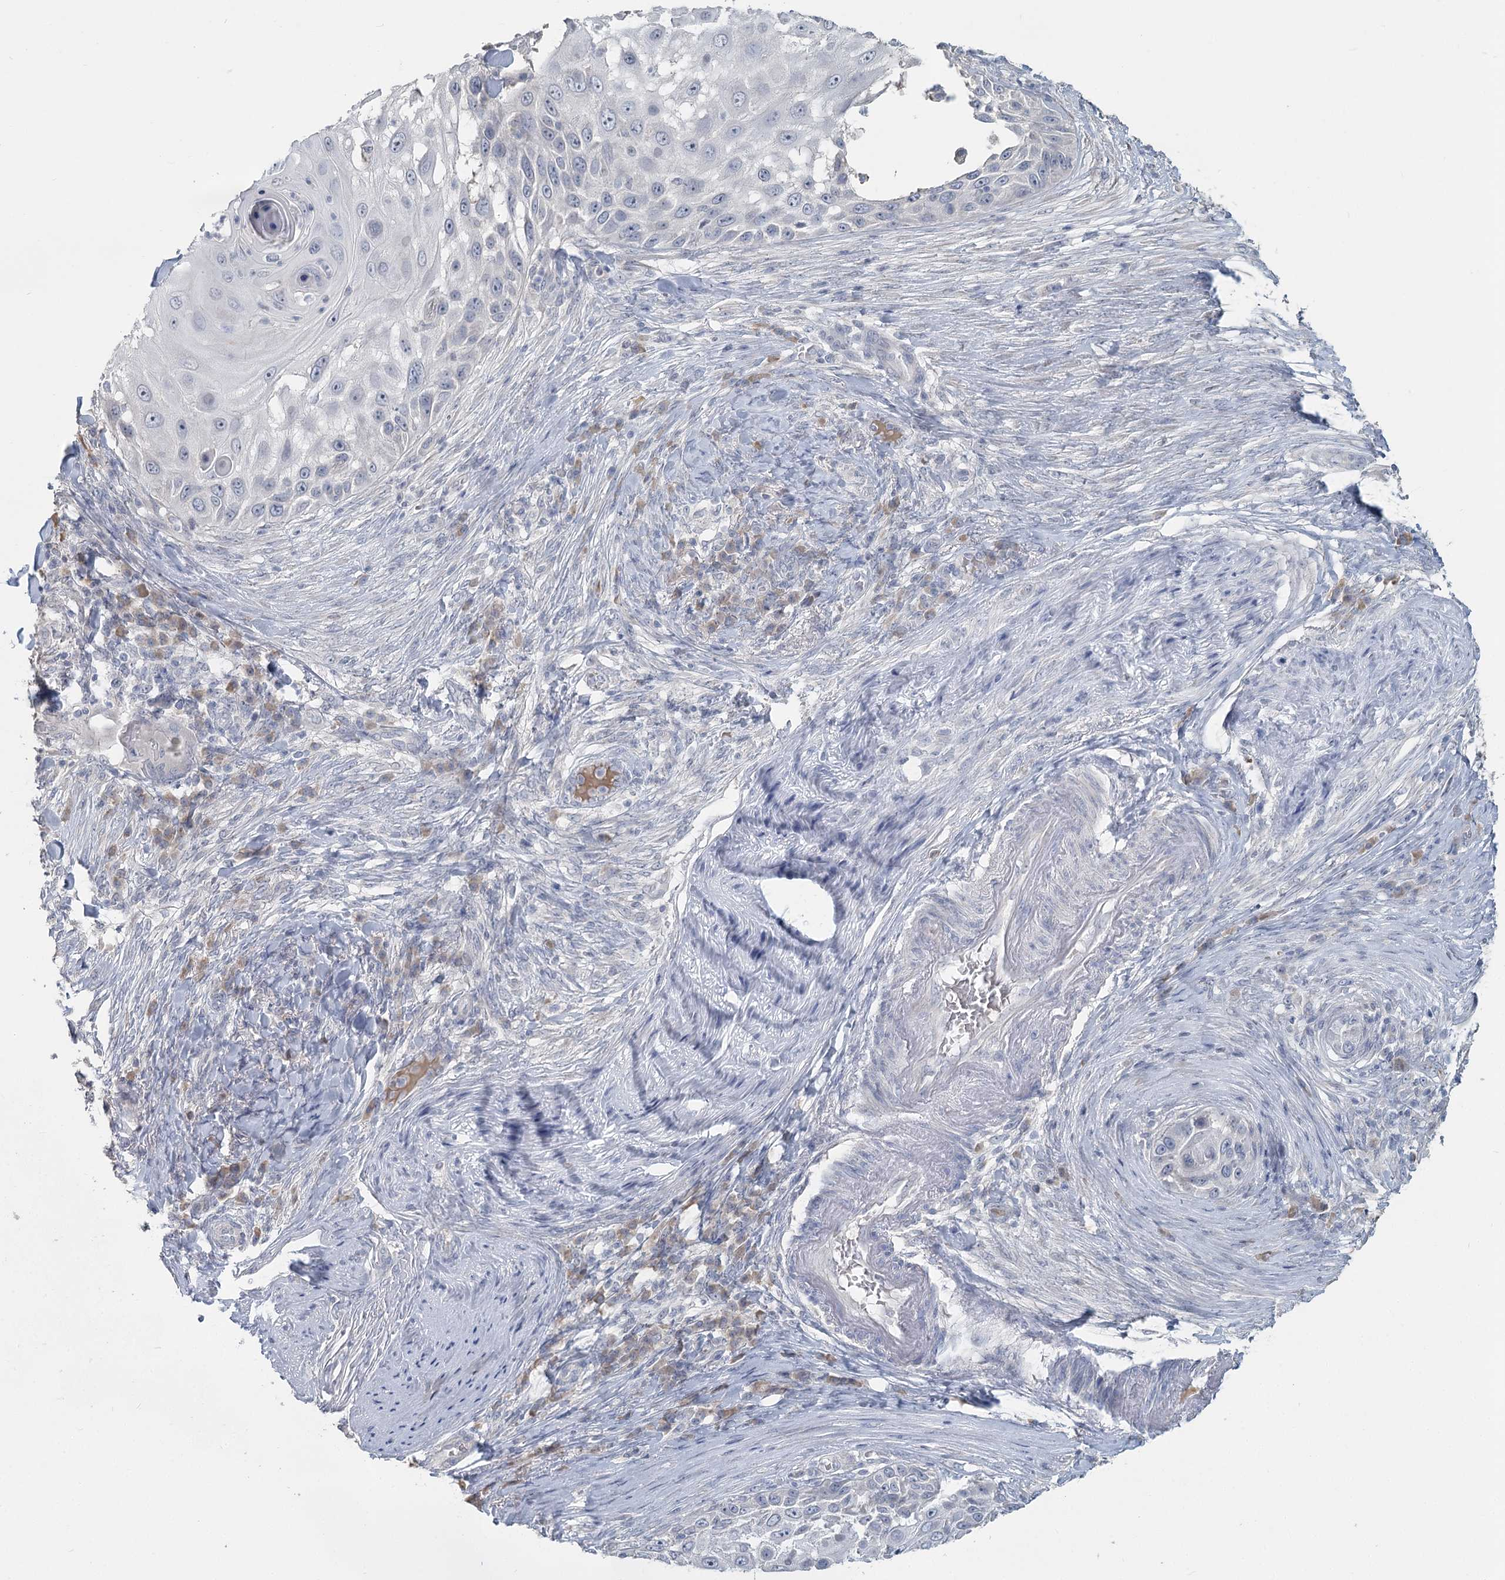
{"staining": {"intensity": "negative", "quantity": "none", "location": "none"}, "tissue": "skin cancer", "cell_type": "Tumor cells", "image_type": "cancer", "snomed": [{"axis": "morphology", "description": "Squamous cell carcinoma, NOS"}, {"axis": "topography", "description": "Skin"}], "caption": "High power microscopy image of an immunohistochemistry photomicrograph of skin squamous cell carcinoma, revealing no significant expression in tumor cells.", "gene": "SLC9A3", "patient": {"sex": "female", "age": 44}}